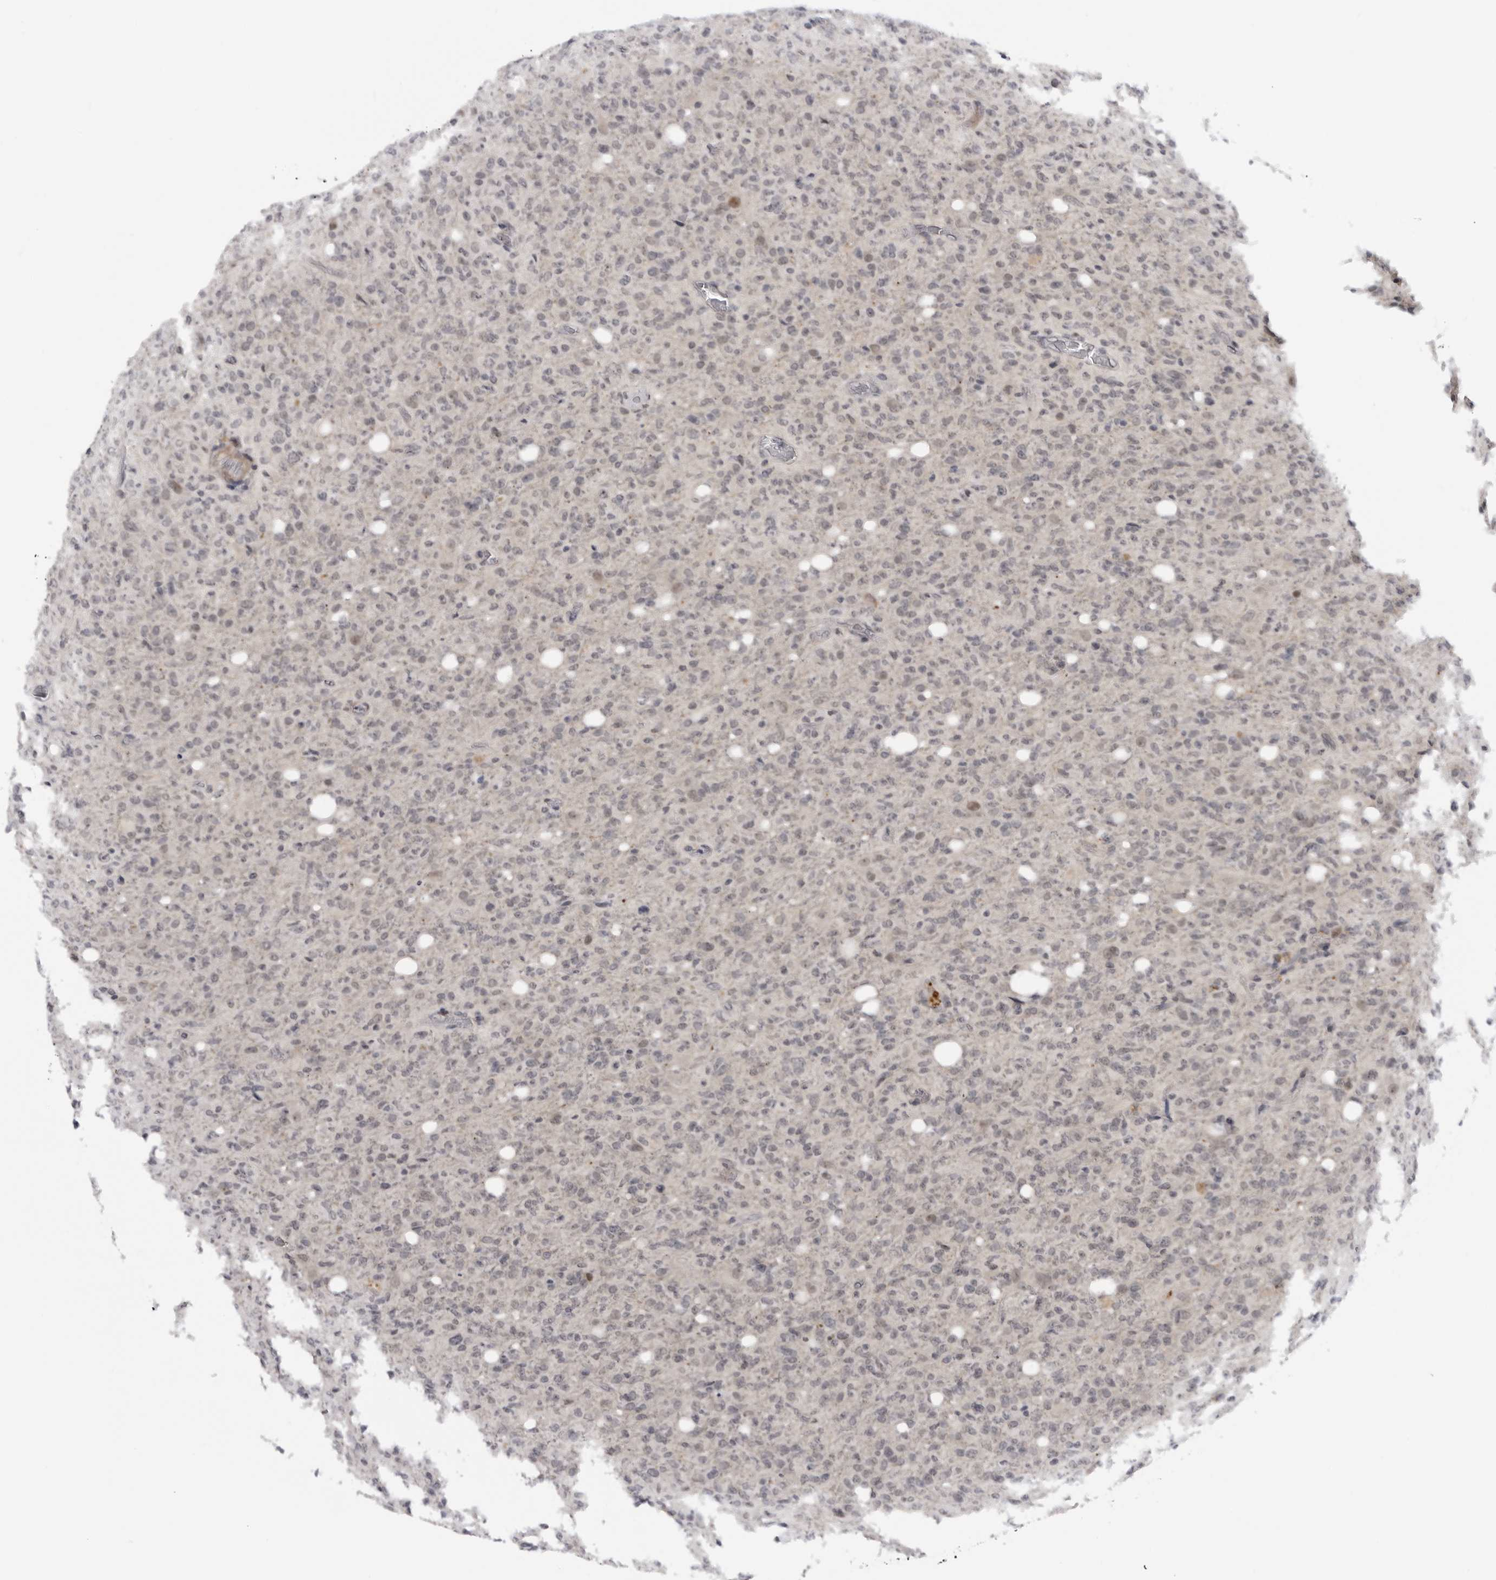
{"staining": {"intensity": "weak", "quantity": ">75%", "location": "nuclear"}, "tissue": "glioma", "cell_type": "Tumor cells", "image_type": "cancer", "snomed": [{"axis": "morphology", "description": "Glioma, malignant, High grade"}, {"axis": "topography", "description": "Brain"}], "caption": "This is an image of immunohistochemistry (IHC) staining of glioma, which shows weak positivity in the nuclear of tumor cells.", "gene": "ALPK2", "patient": {"sex": "female", "age": 57}}